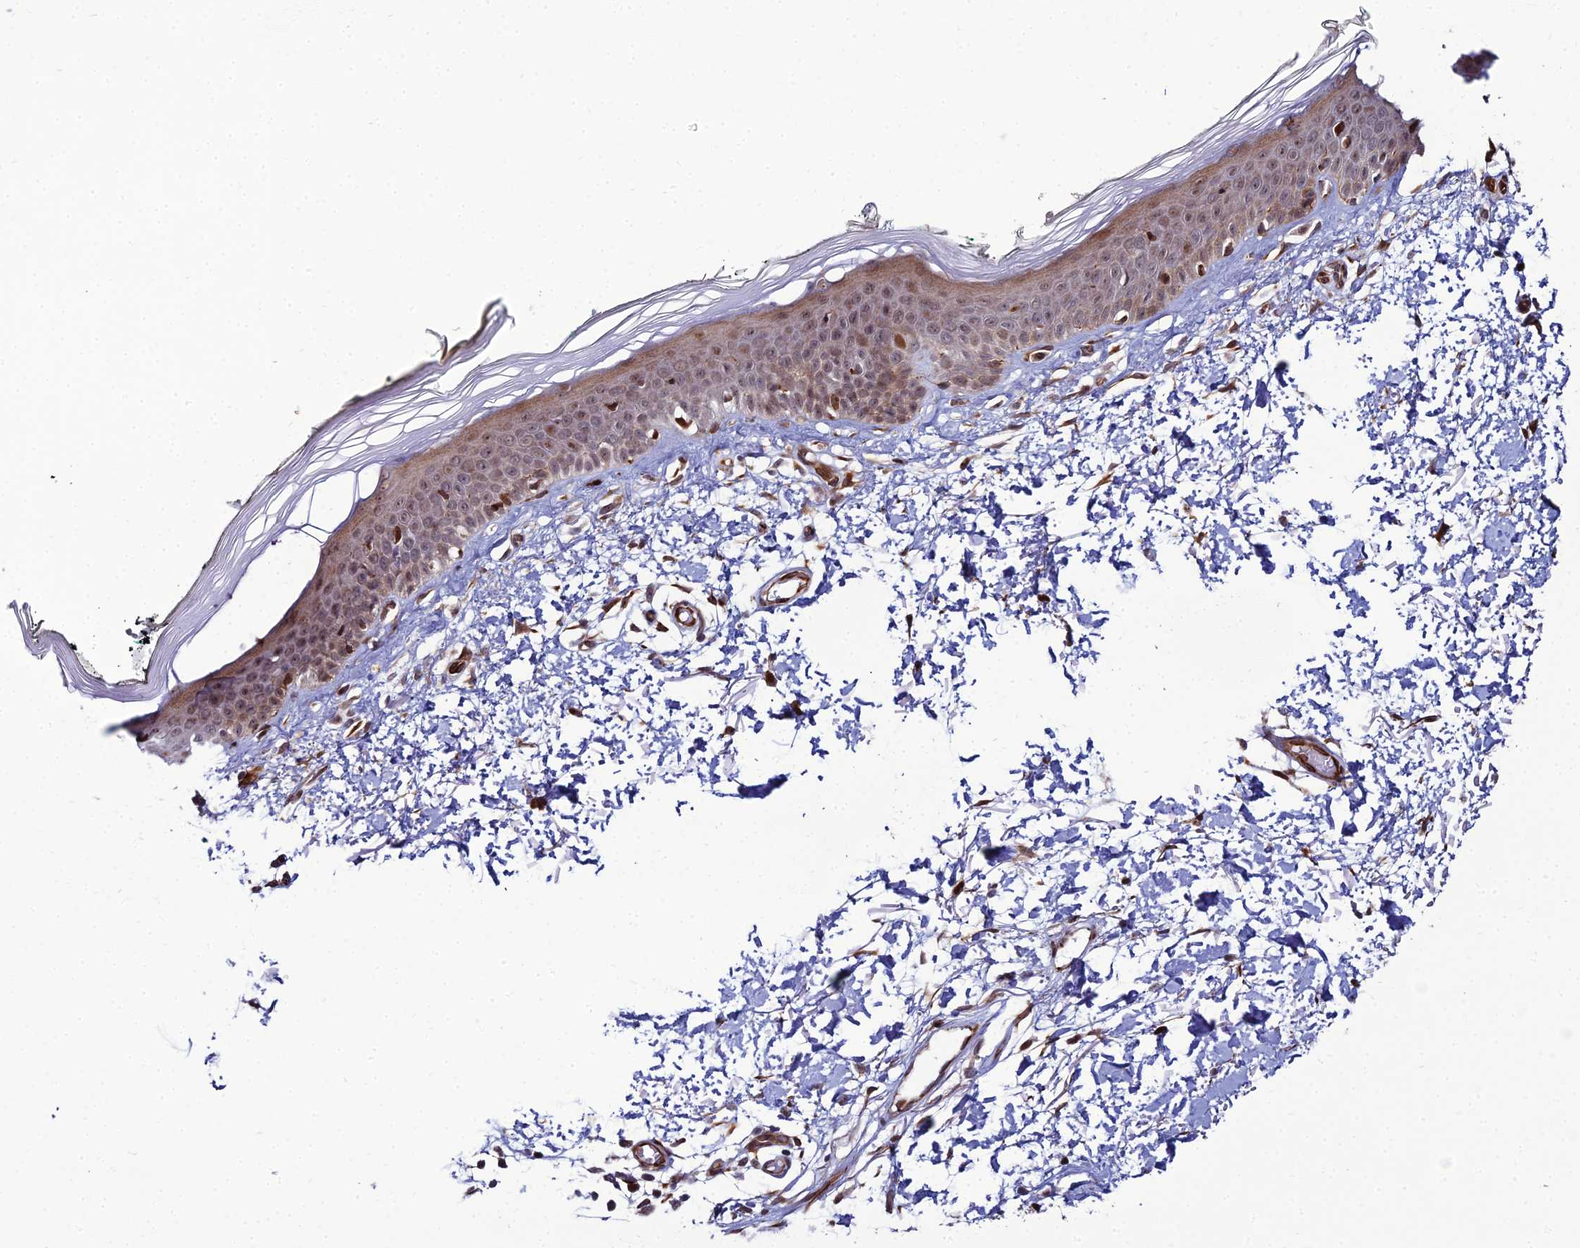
{"staining": {"intensity": "moderate", "quantity": "25%-75%", "location": "cytoplasmic/membranous"}, "tissue": "skin", "cell_type": "Fibroblasts", "image_type": "normal", "snomed": [{"axis": "morphology", "description": "Normal tissue, NOS"}, {"axis": "topography", "description": "Skin"}], "caption": "Immunohistochemical staining of normal skin exhibits 25%-75% levels of moderate cytoplasmic/membranous protein expression in about 25%-75% of fibroblasts. (DAB (3,3'-diaminobenzidine) IHC with brightfield microscopy, high magnification).", "gene": "ZNF668", "patient": {"sex": "male", "age": 62}}